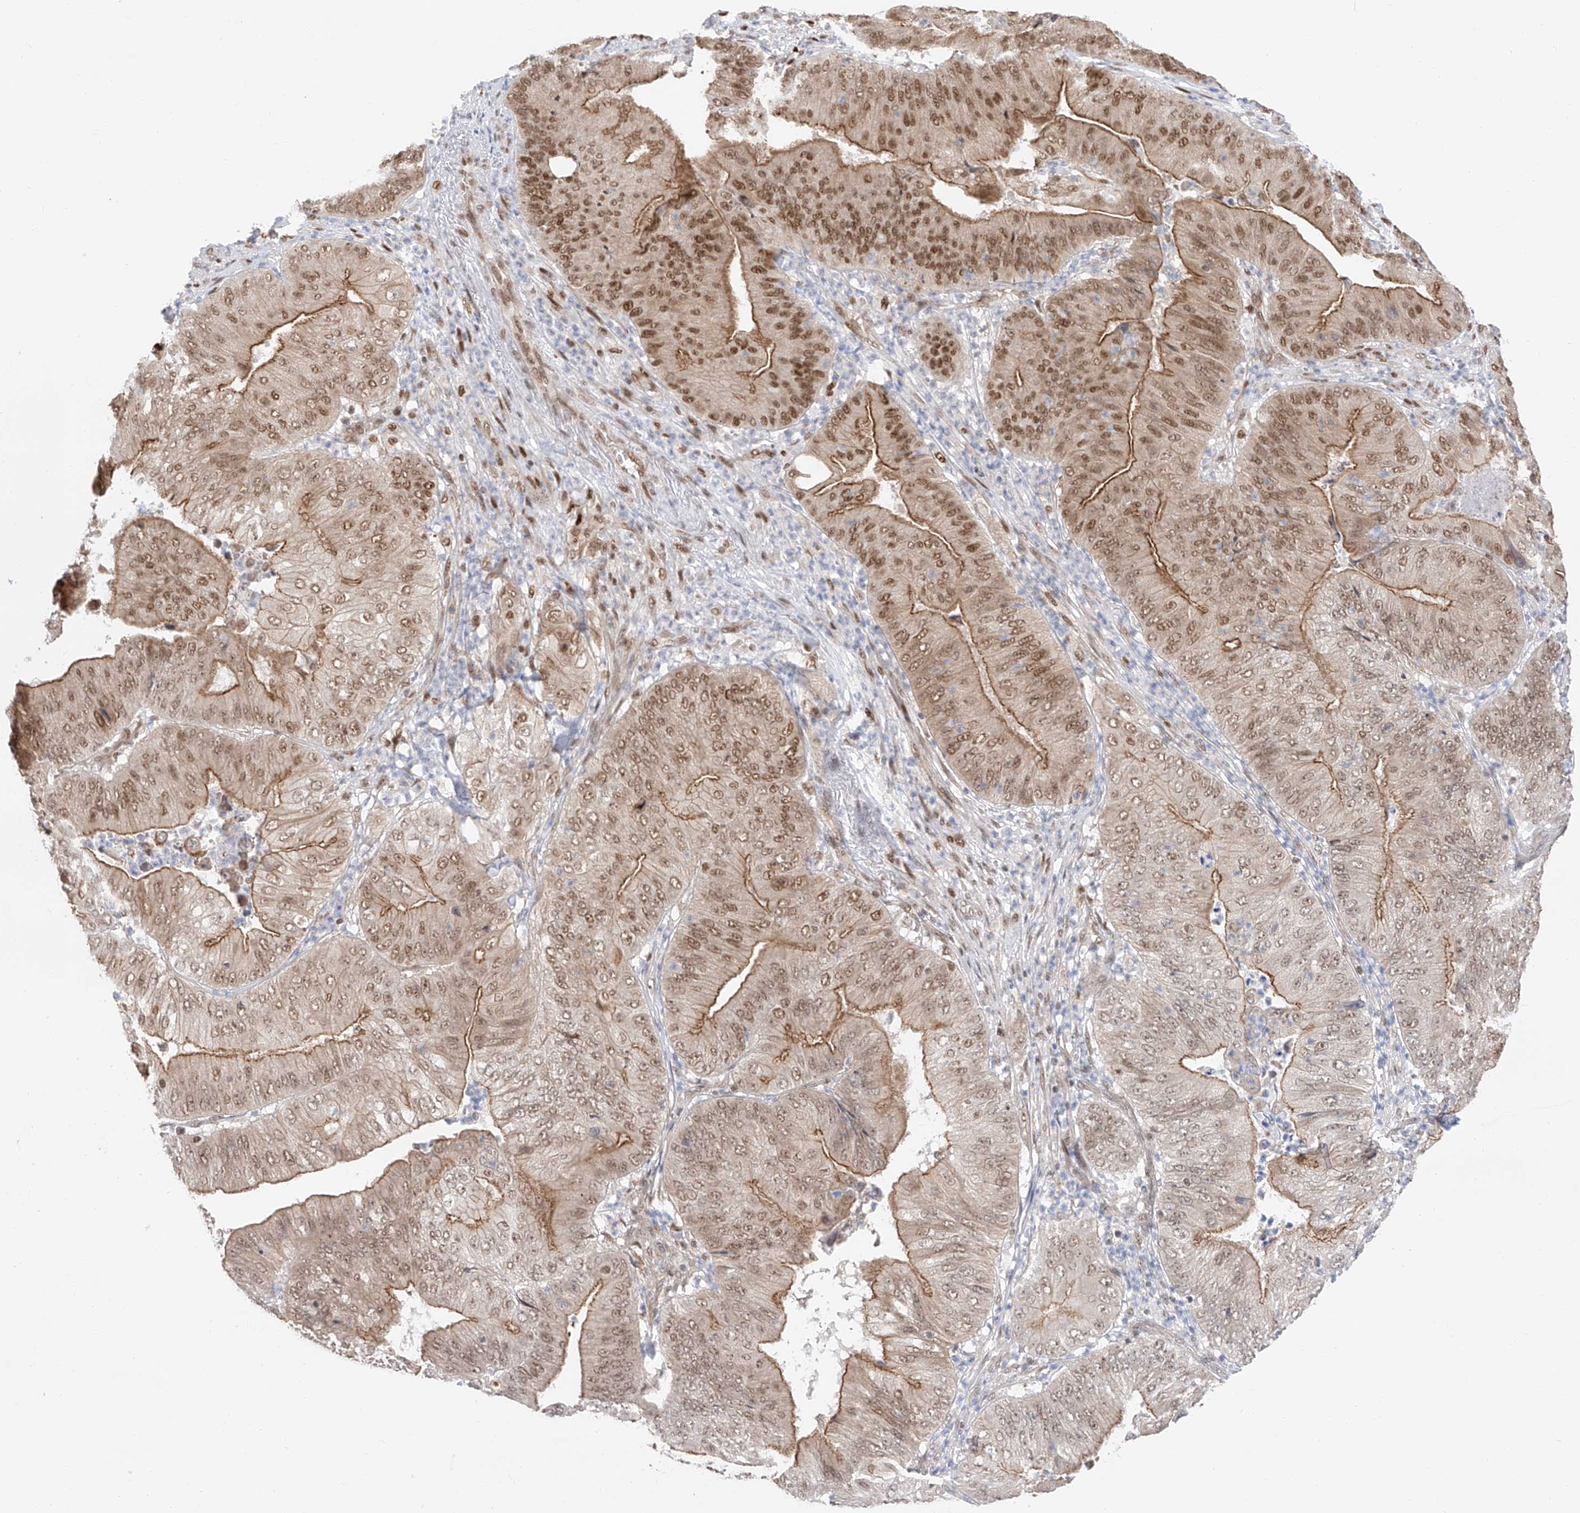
{"staining": {"intensity": "moderate", "quantity": ">75%", "location": "cytoplasmic/membranous,nuclear"}, "tissue": "pancreatic cancer", "cell_type": "Tumor cells", "image_type": "cancer", "snomed": [{"axis": "morphology", "description": "Adenocarcinoma, NOS"}, {"axis": "topography", "description": "Pancreas"}], "caption": "About >75% of tumor cells in adenocarcinoma (pancreatic) demonstrate moderate cytoplasmic/membranous and nuclear protein staining as visualized by brown immunohistochemical staining.", "gene": "POGK", "patient": {"sex": "female", "age": 77}}